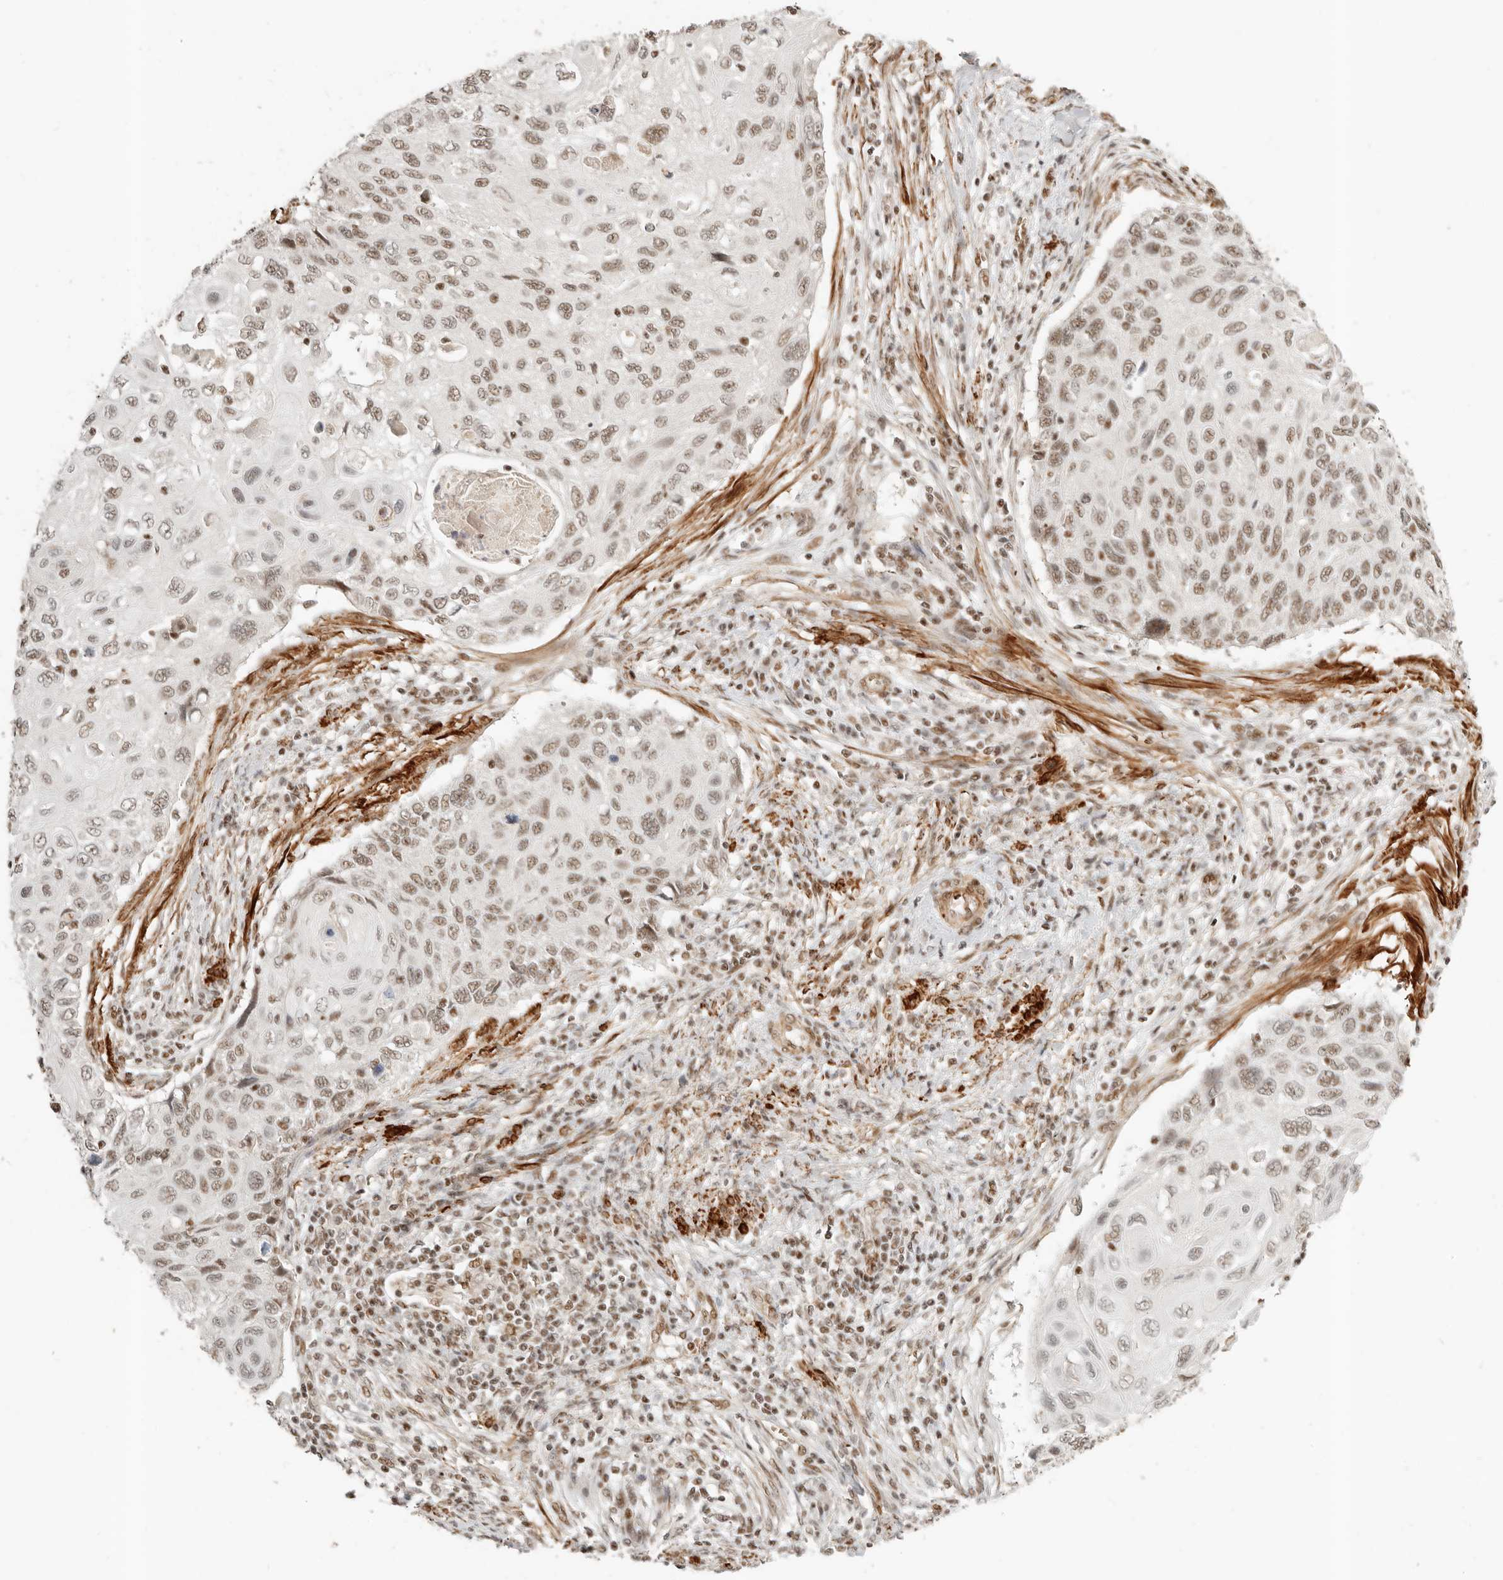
{"staining": {"intensity": "moderate", "quantity": "25%-75%", "location": "nuclear"}, "tissue": "cervical cancer", "cell_type": "Tumor cells", "image_type": "cancer", "snomed": [{"axis": "morphology", "description": "Squamous cell carcinoma, NOS"}, {"axis": "topography", "description": "Cervix"}], "caption": "Immunohistochemical staining of human cervical cancer (squamous cell carcinoma) demonstrates moderate nuclear protein staining in approximately 25%-75% of tumor cells.", "gene": "GABPA", "patient": {"sex": "female", "age": 70}}